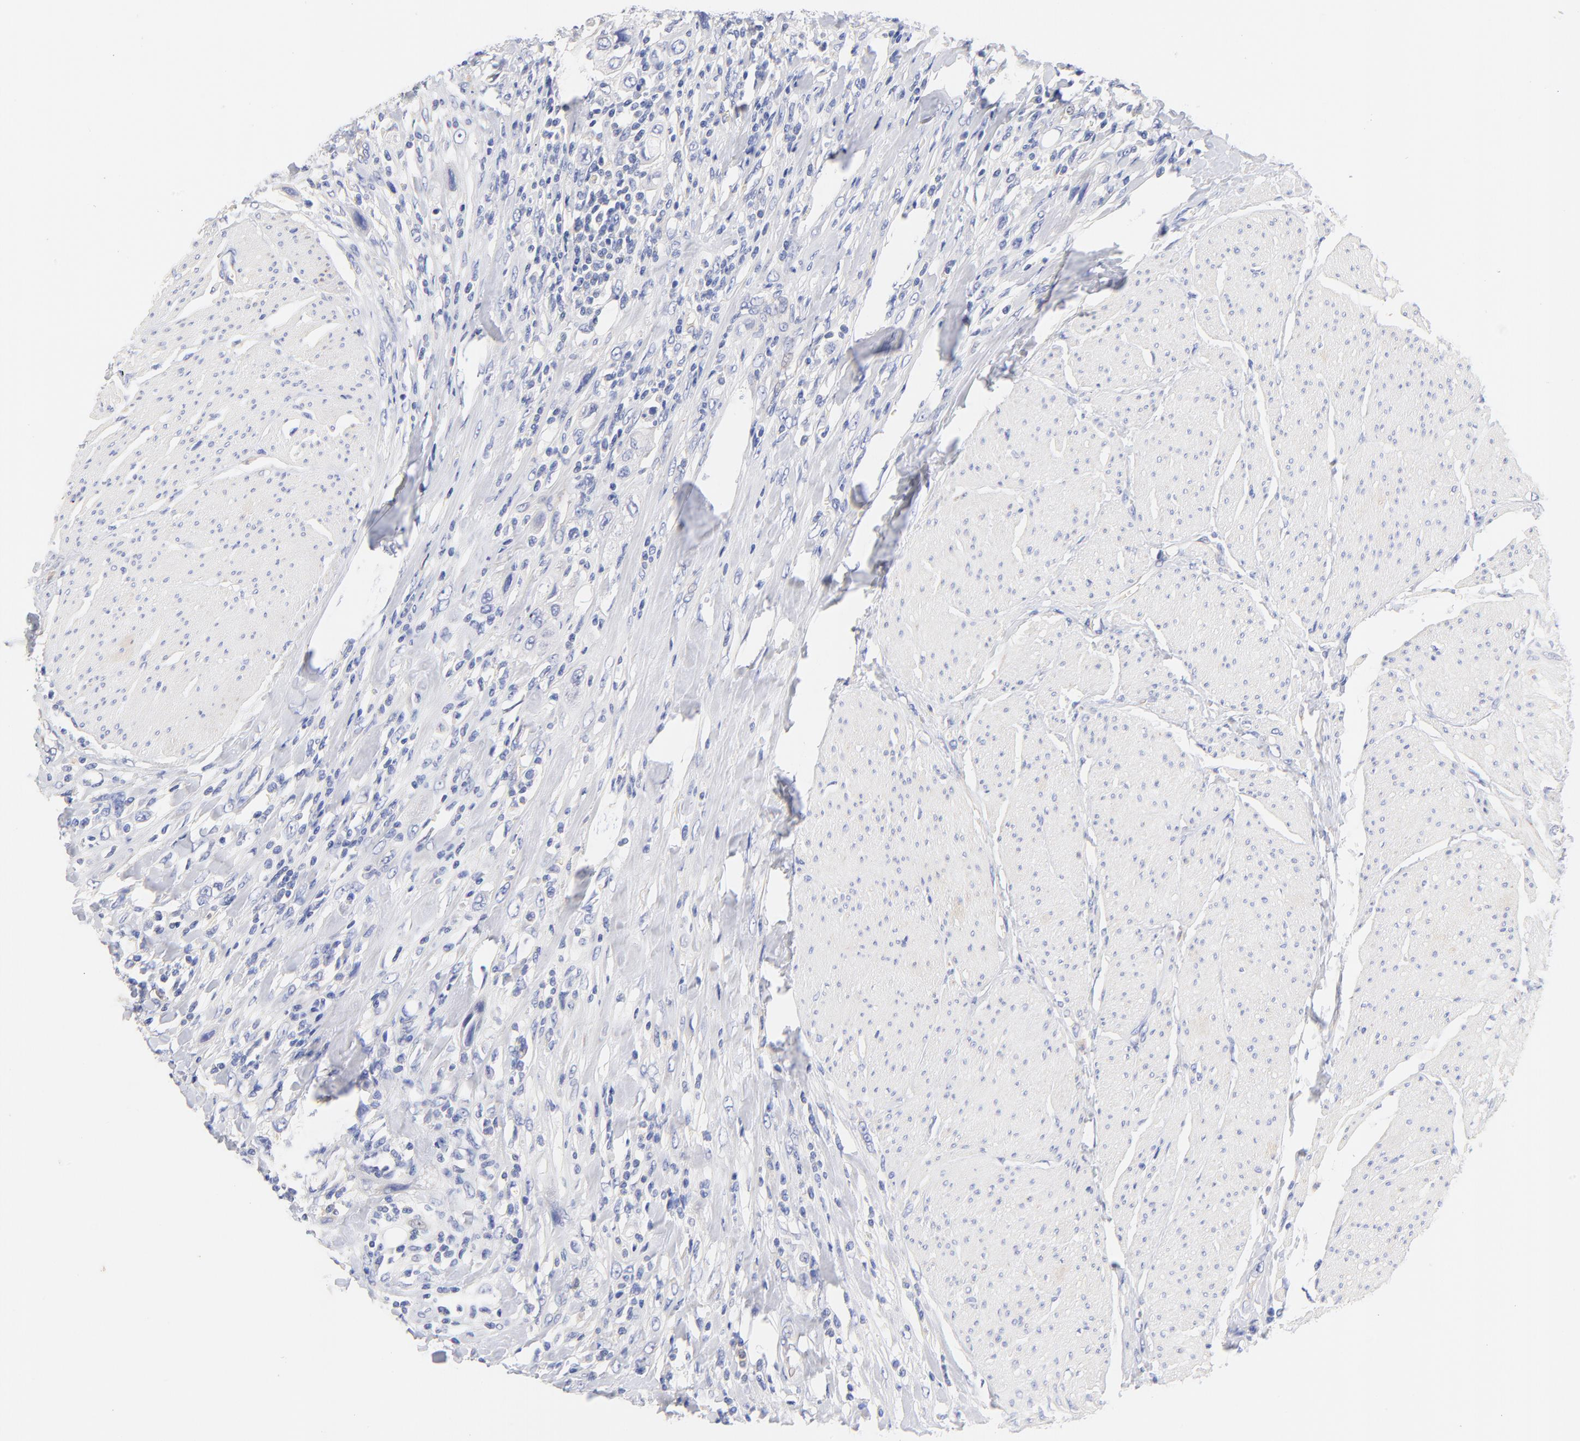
{"staining": {"intensity": "negative", "quantity": "none", "location": "none"}, "tissue": "urothelial cancer", "cell_type": "Tumor cells", "image_type": "cancer", "snomed": [{"axis": "morphology", "description": "Urothelial carcinoma, High grade"}, {"axis": "topography", "description": "Urinary bladder"}], "caption": "This is a micrograph of immunohistochemistry staining of high-grade urothelial carcinoma, which shows no expression in tumor cells.", "gene": "HS3ST1", "patient": {"sex": "male", "age": 50}}